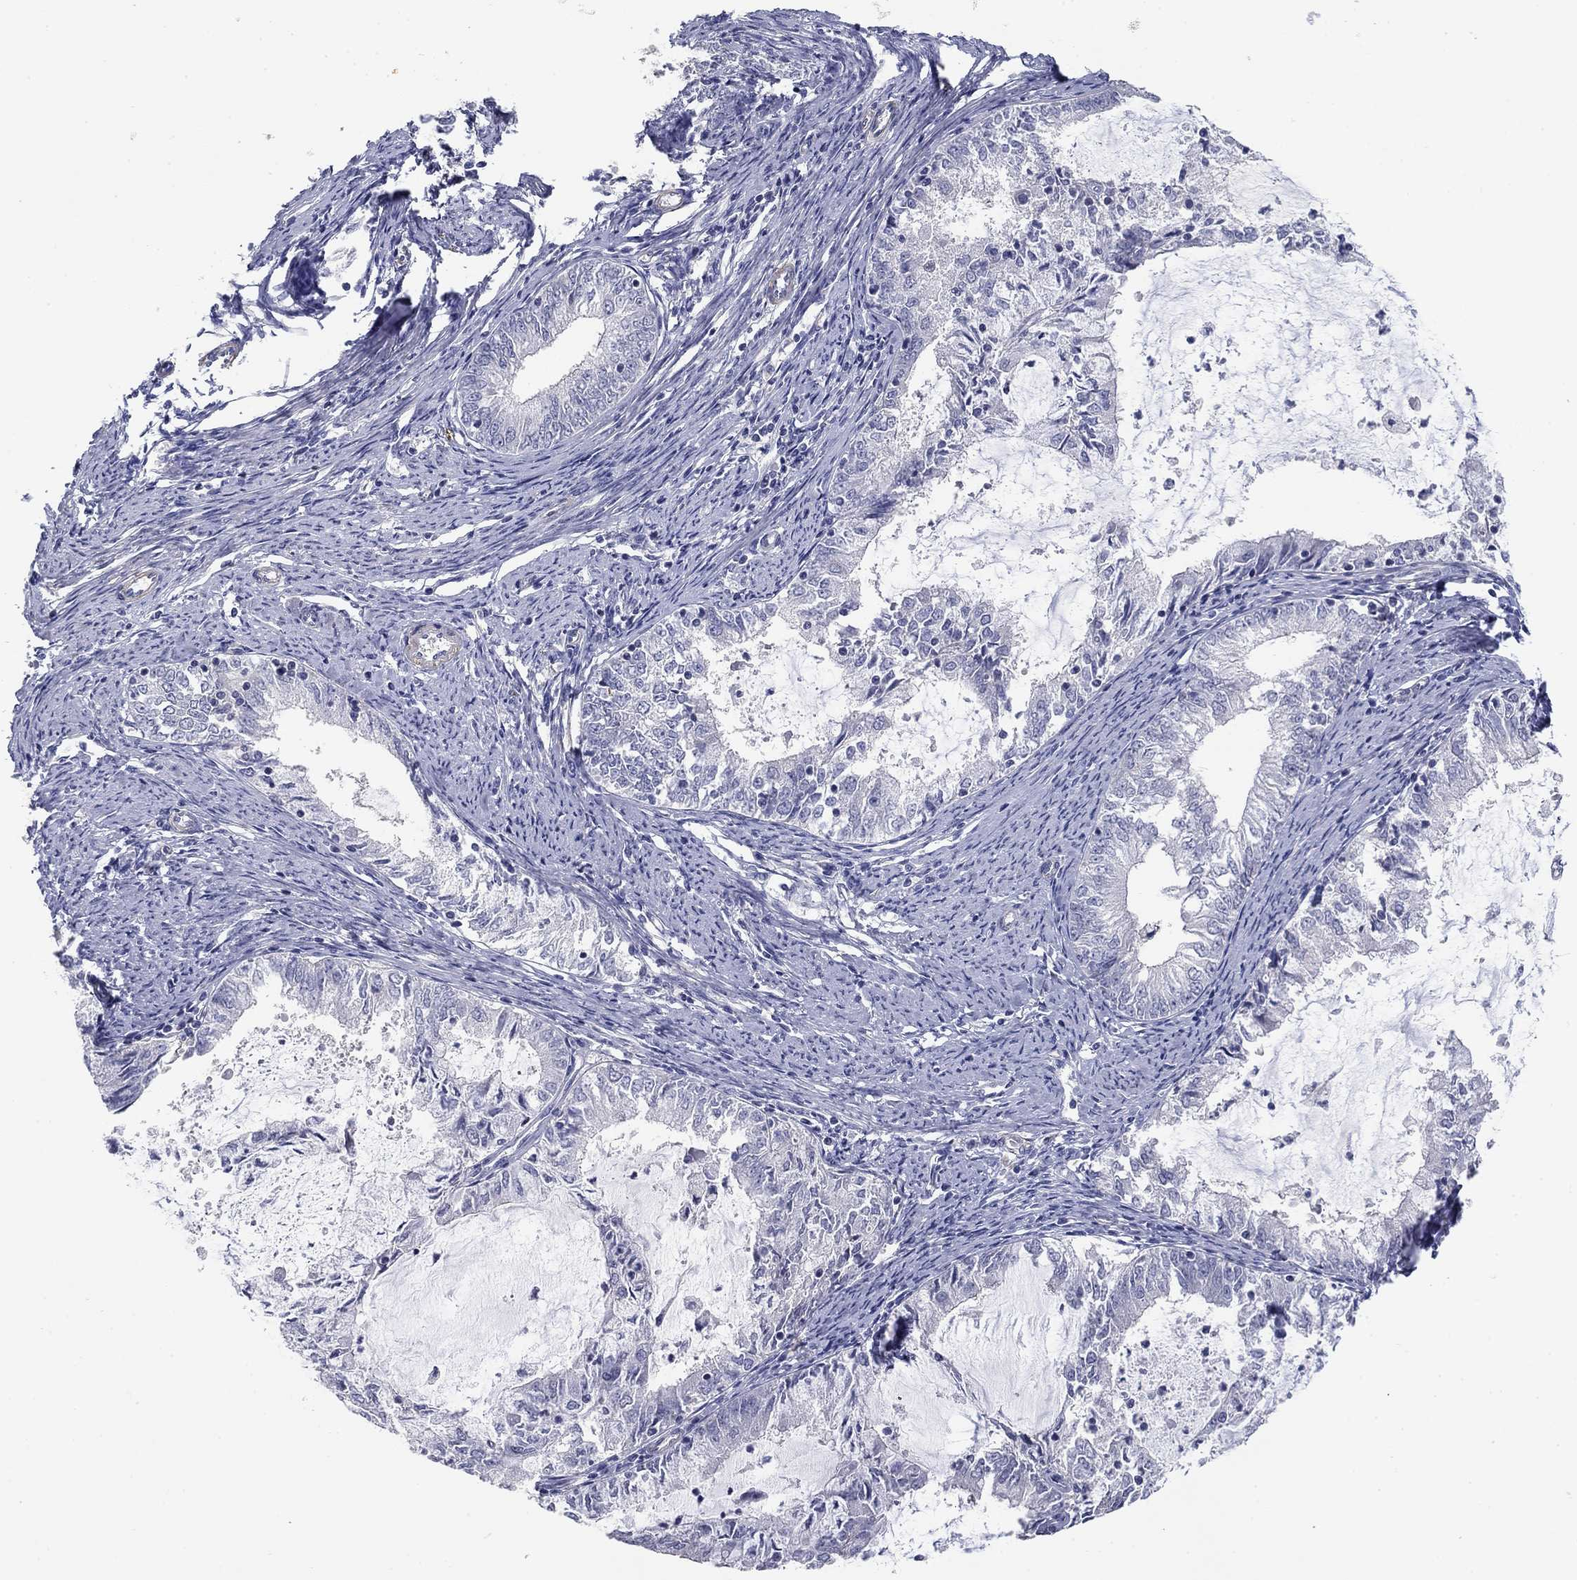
{"staining": {"intensity": "negative", "quantity": "none", "location": "none"}, "tissue": "endometrial cancer", "cell_type": "Tumor cells", "image_type": "cancer", "snomed": [{"axis": "morphology", "description": "Adenocarcinoma, NOS"}, {"axis": "topography", "description": "Endometrium"}], "caption": "DAB (3,3'-diaminobenzidine) immunohistochemical staining of endometrial adenocarcinoma demonstrates no significant expression in tumor cells.", "gene": "GRK7", "patient": {"sex": "female", "age": 57}}